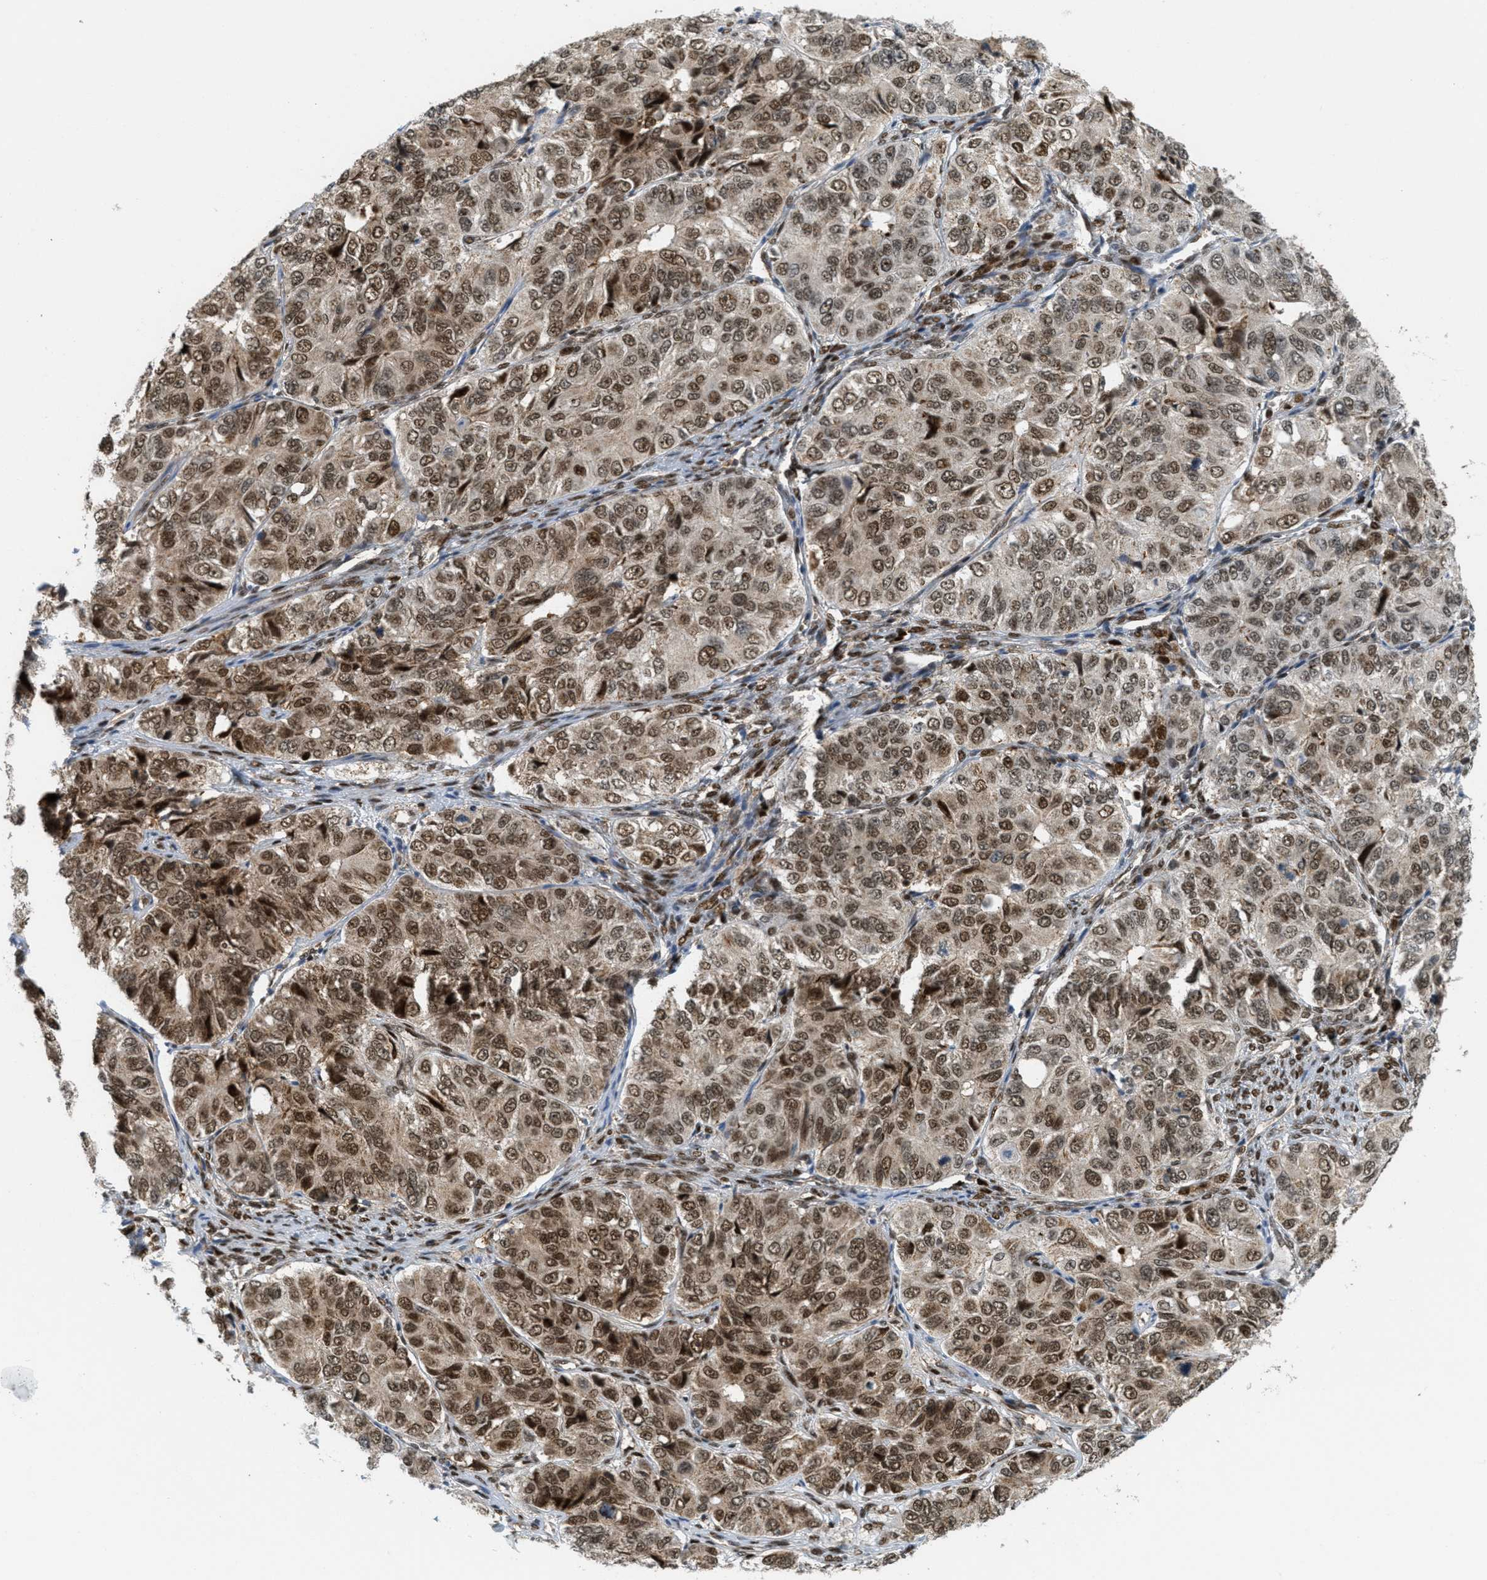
{"staining": {"intensity": "moderate", "quantity": ">75%", "location": "cytoplasmic/membranous,nuclear"}, "tissue": "ovarian cancer", "cell_type": "Tumor cells", "image_type": "cancer", "snomed": [{"axis": "morphology", "description": "Carcinoma, endometroid"}, {"axis": "topography", "description": "Ovary"}], "caption": "Ovarian cancer (endometroid carcinoma) stained with DAB (3,3'-diaminobenzidine) immunohistochemistry (IHC) reveals medium levels of moderate cytoplasmic/membranous and nuclear expression in about >75% of tumor cells.", "gene": "TLK1", "patient": {"sex": "female", "age": 51}}